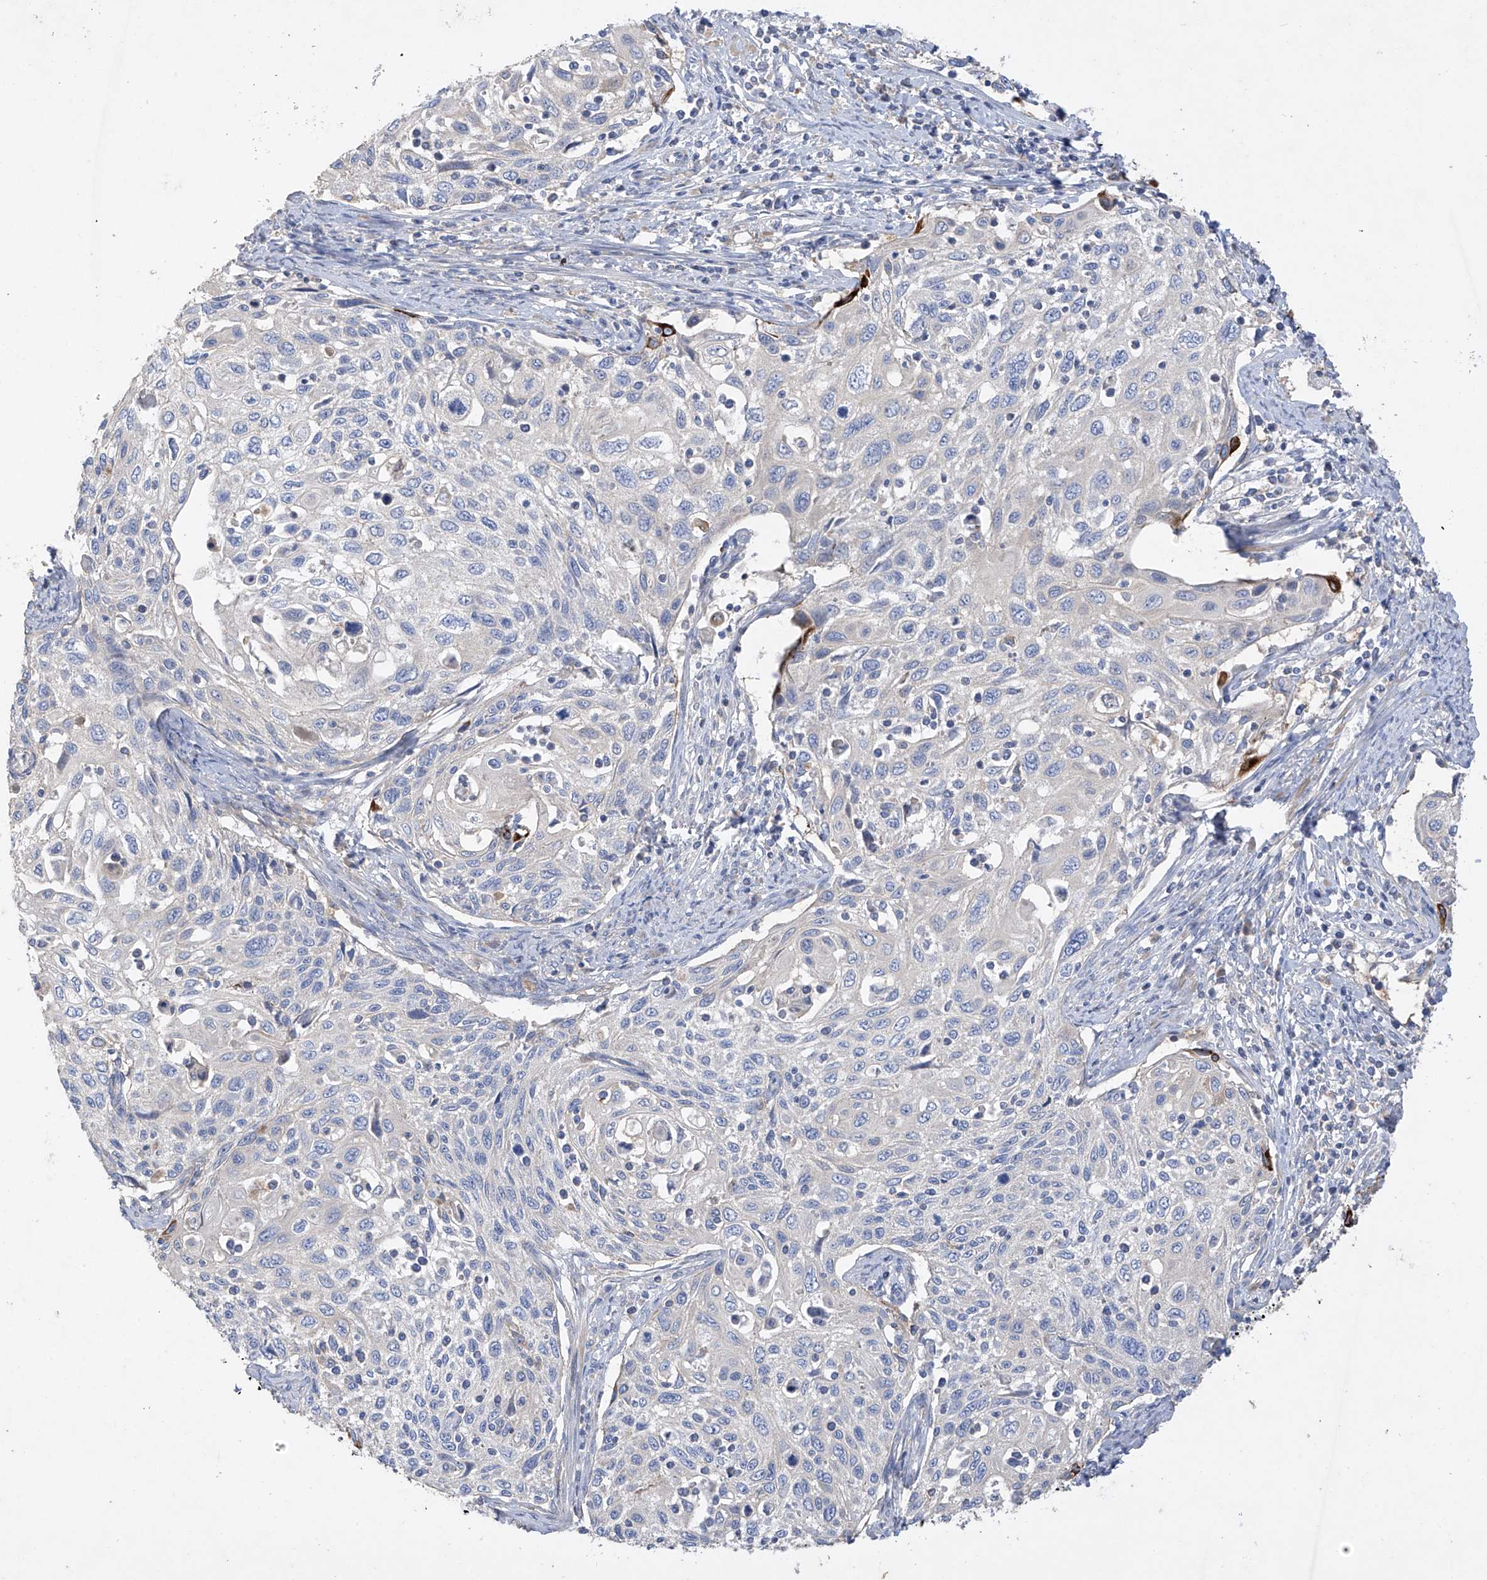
{"staining": {"intensity": "negative", "quantity": "none", "location": "none"}, "tissue": "cervical cancer", "cell_type": "Tumor cells", "image_type": "cancer", "snomed": [{"axis": "morphology", "description": "Squamous cell carcinoma, NOS"}, {"axis": "topography", "description": "Cervix"}], "caption": "A photomicrograph of human squamous cell carcinoma (cervical) is negative for staining in tumor cells.", "gene": "PRSS12", "patient": {"sex": "female", "age": 70}}